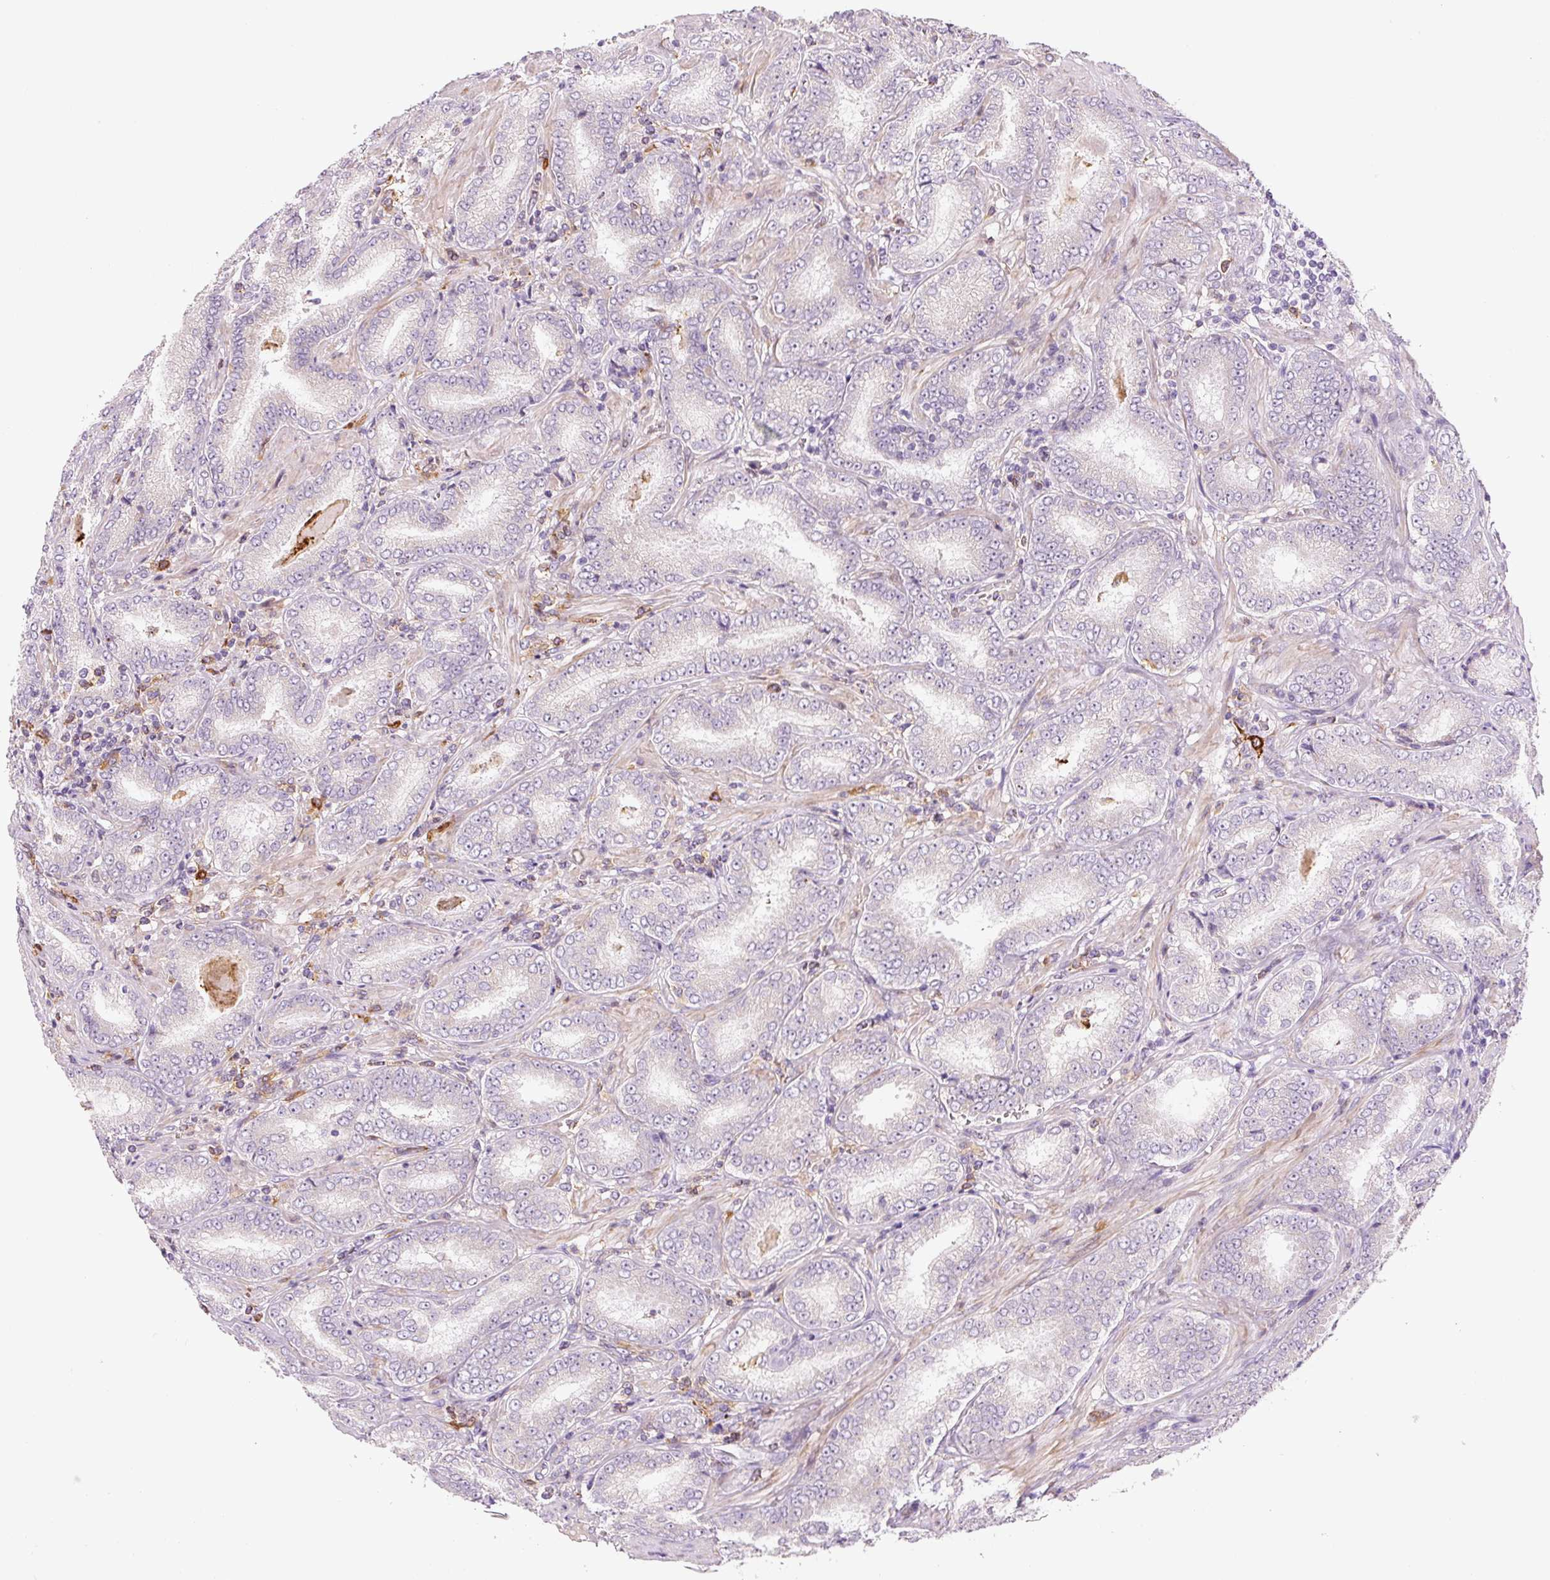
{"staining": {"intensity": "negative", "quantity": "none", "location": "none"}, "tissue": "prostate cancer", "cell_type": "Tumor cells", "image_type": "cancer", "snomed": [{"axis": "morphology", "description": "Adenocarcinoma, High grade"}, {"axis": "topography", "description": "Prostate"}], "caption": "There is no significant expression in tumor cells of prostate cancer (adenocarcinoma (high-grade)).", "gene": "FUT10", "patient": {"sex": "male", "age": 72}}